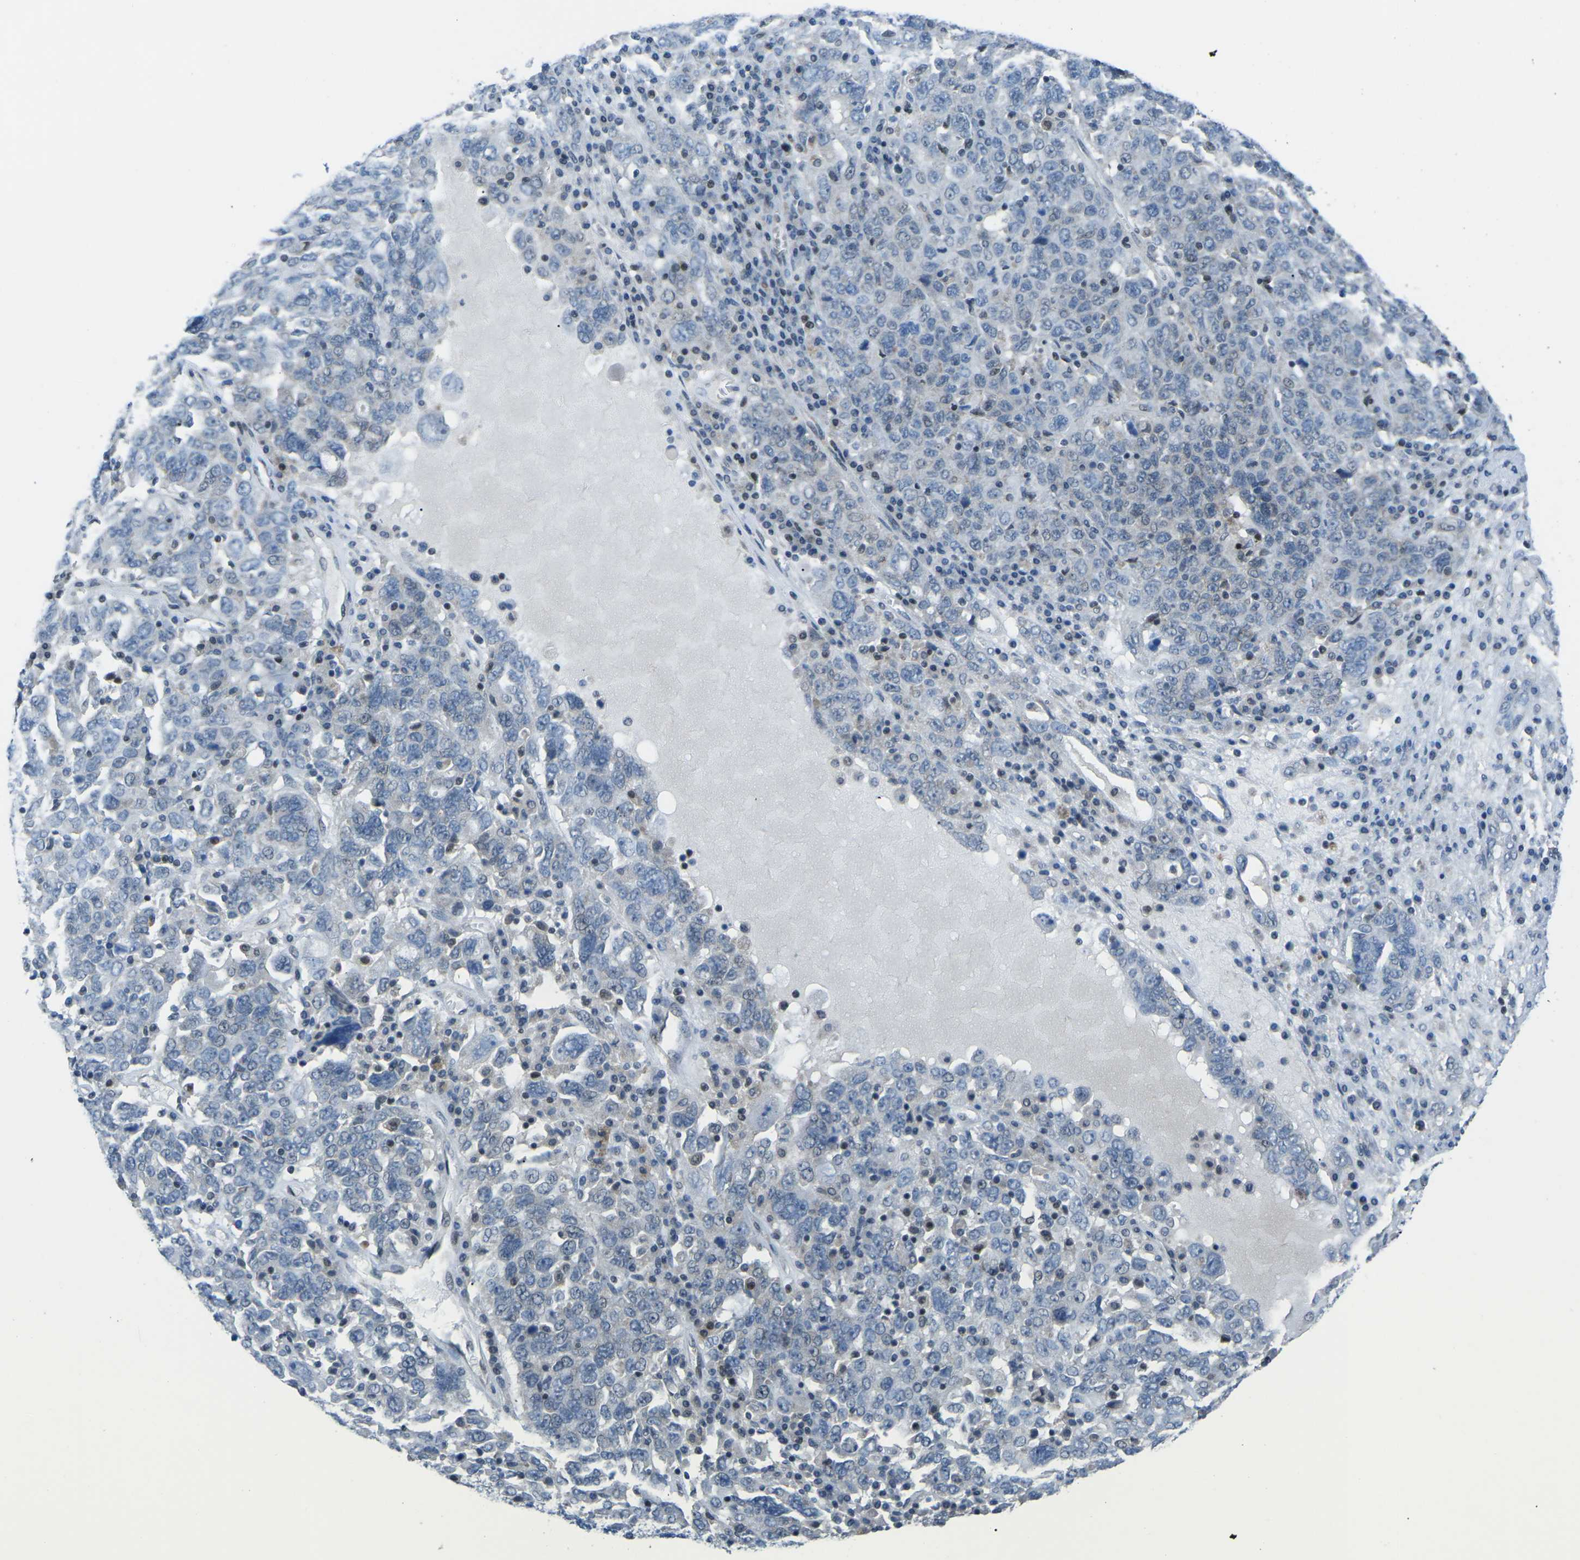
{"staining": {"intensity": "negative", "quantity": "none", "location": "none"}, "tissue": "ovarian cancer", "cell_type": "Tumor cells", "image_type": "cancer", "snomed": [{"axis": "morphology", "description": "Carcinoma, endometroid"}, {"axis": "topography", "description": "Ovary"}], "caption": "High power microscopy image of an IHC micrograph of ovarian endometroid carcinoma, revealing no significant expression in tumor cells.", "gene": "MBNL1", "patient": {"sex": "female", "age": 62}}